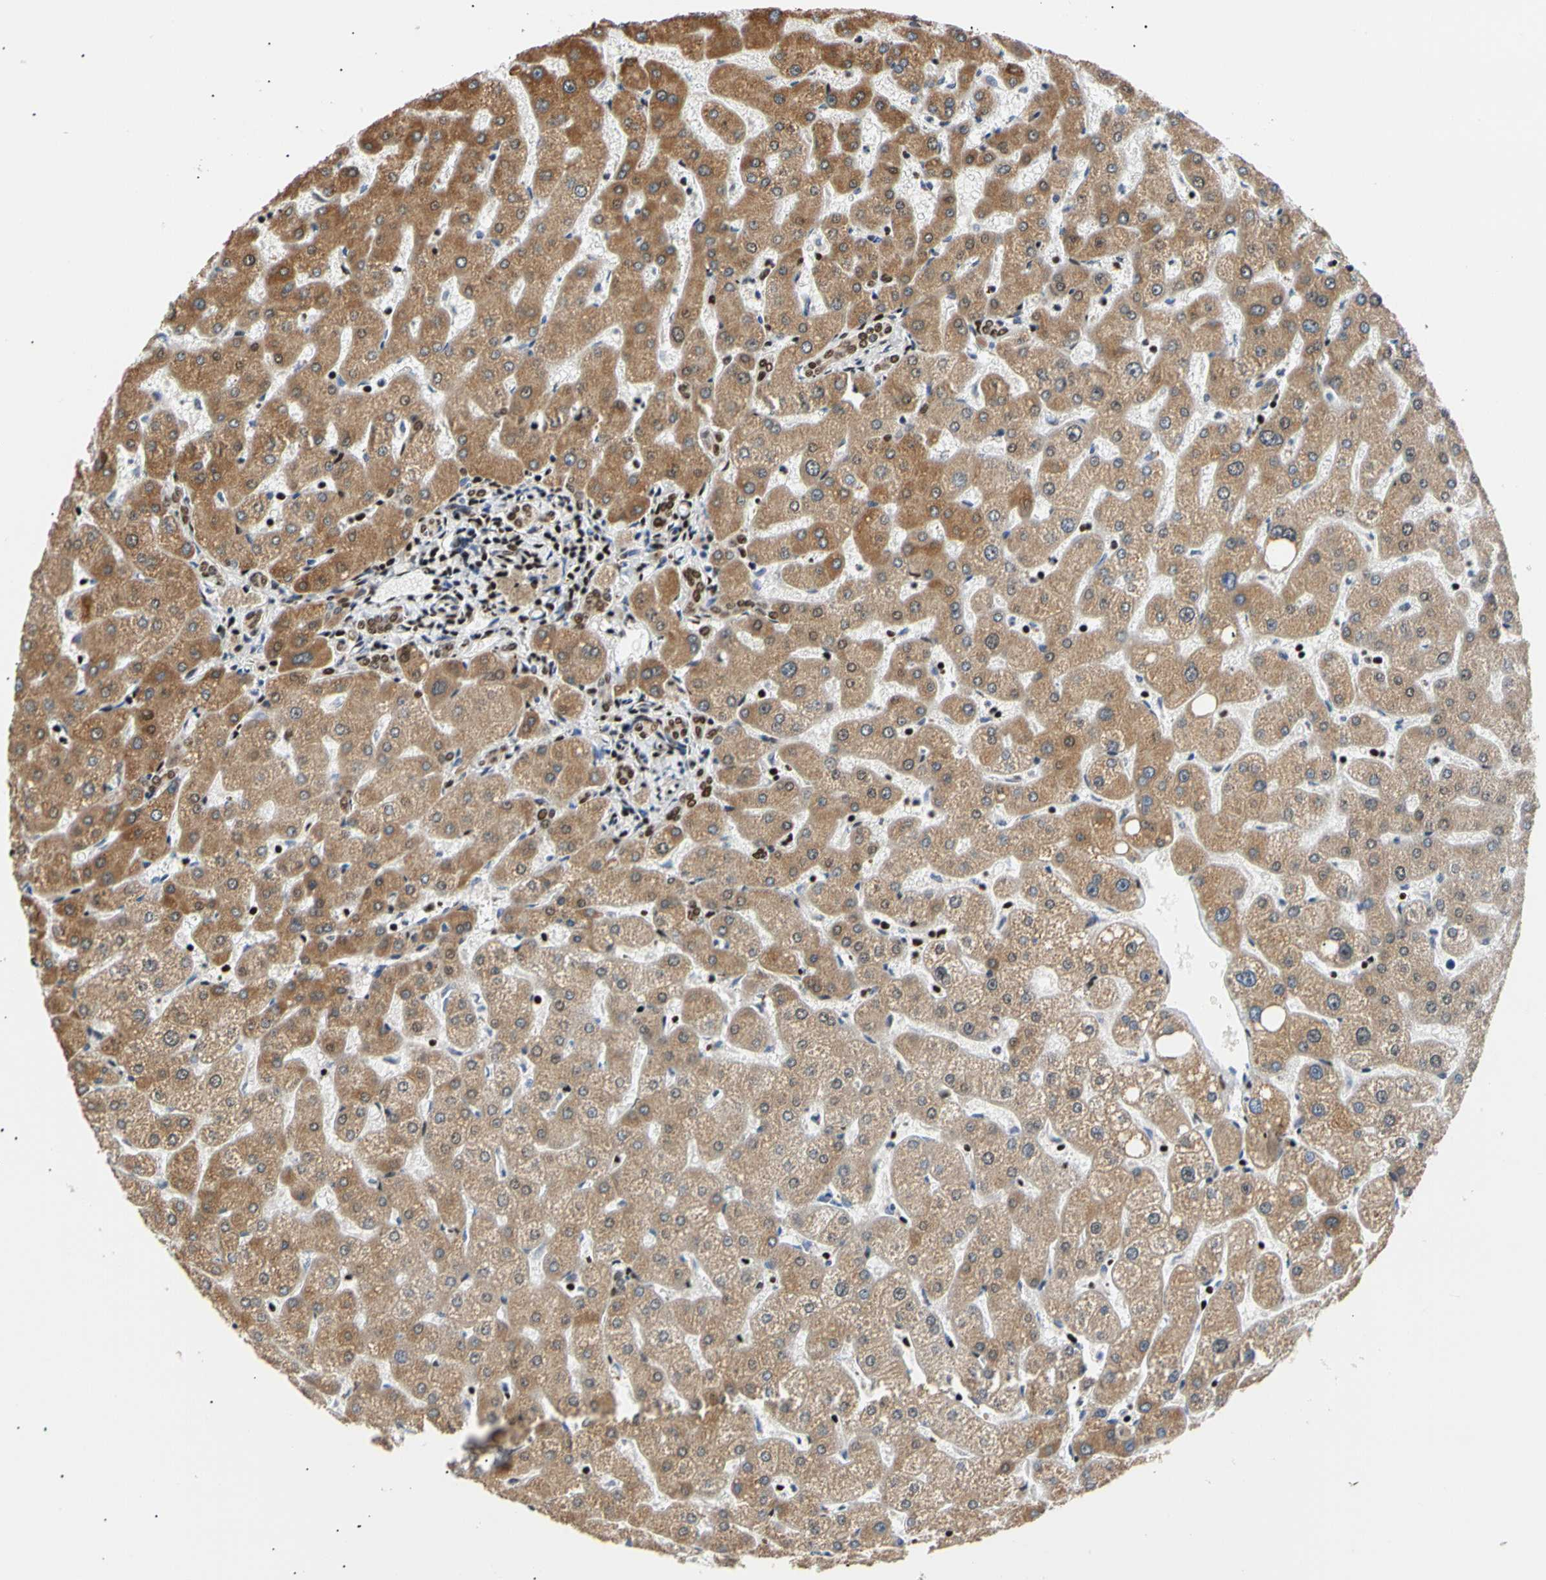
{"staining": {"intensity": "moderate", "quantity": ">75%", "location": "nuclear"}, "tissue": "liver", "cell_type": "Cholangiocytes", "image_type": "normal", "snomed": [{"axis": "morphology", "description": "Normal tissue, NOS"}, {"axis": "topography", "description": "Liver"}], "caption": "Brown immunohistochemical staining in benign human liver displays moderate nuclear staining in about >75% of cholangiocytes. (DAB = brown stain, brightfield microscopy at high magnification).", "gene": "E2F1", "patient": {"sex": "male", "age": 67}}